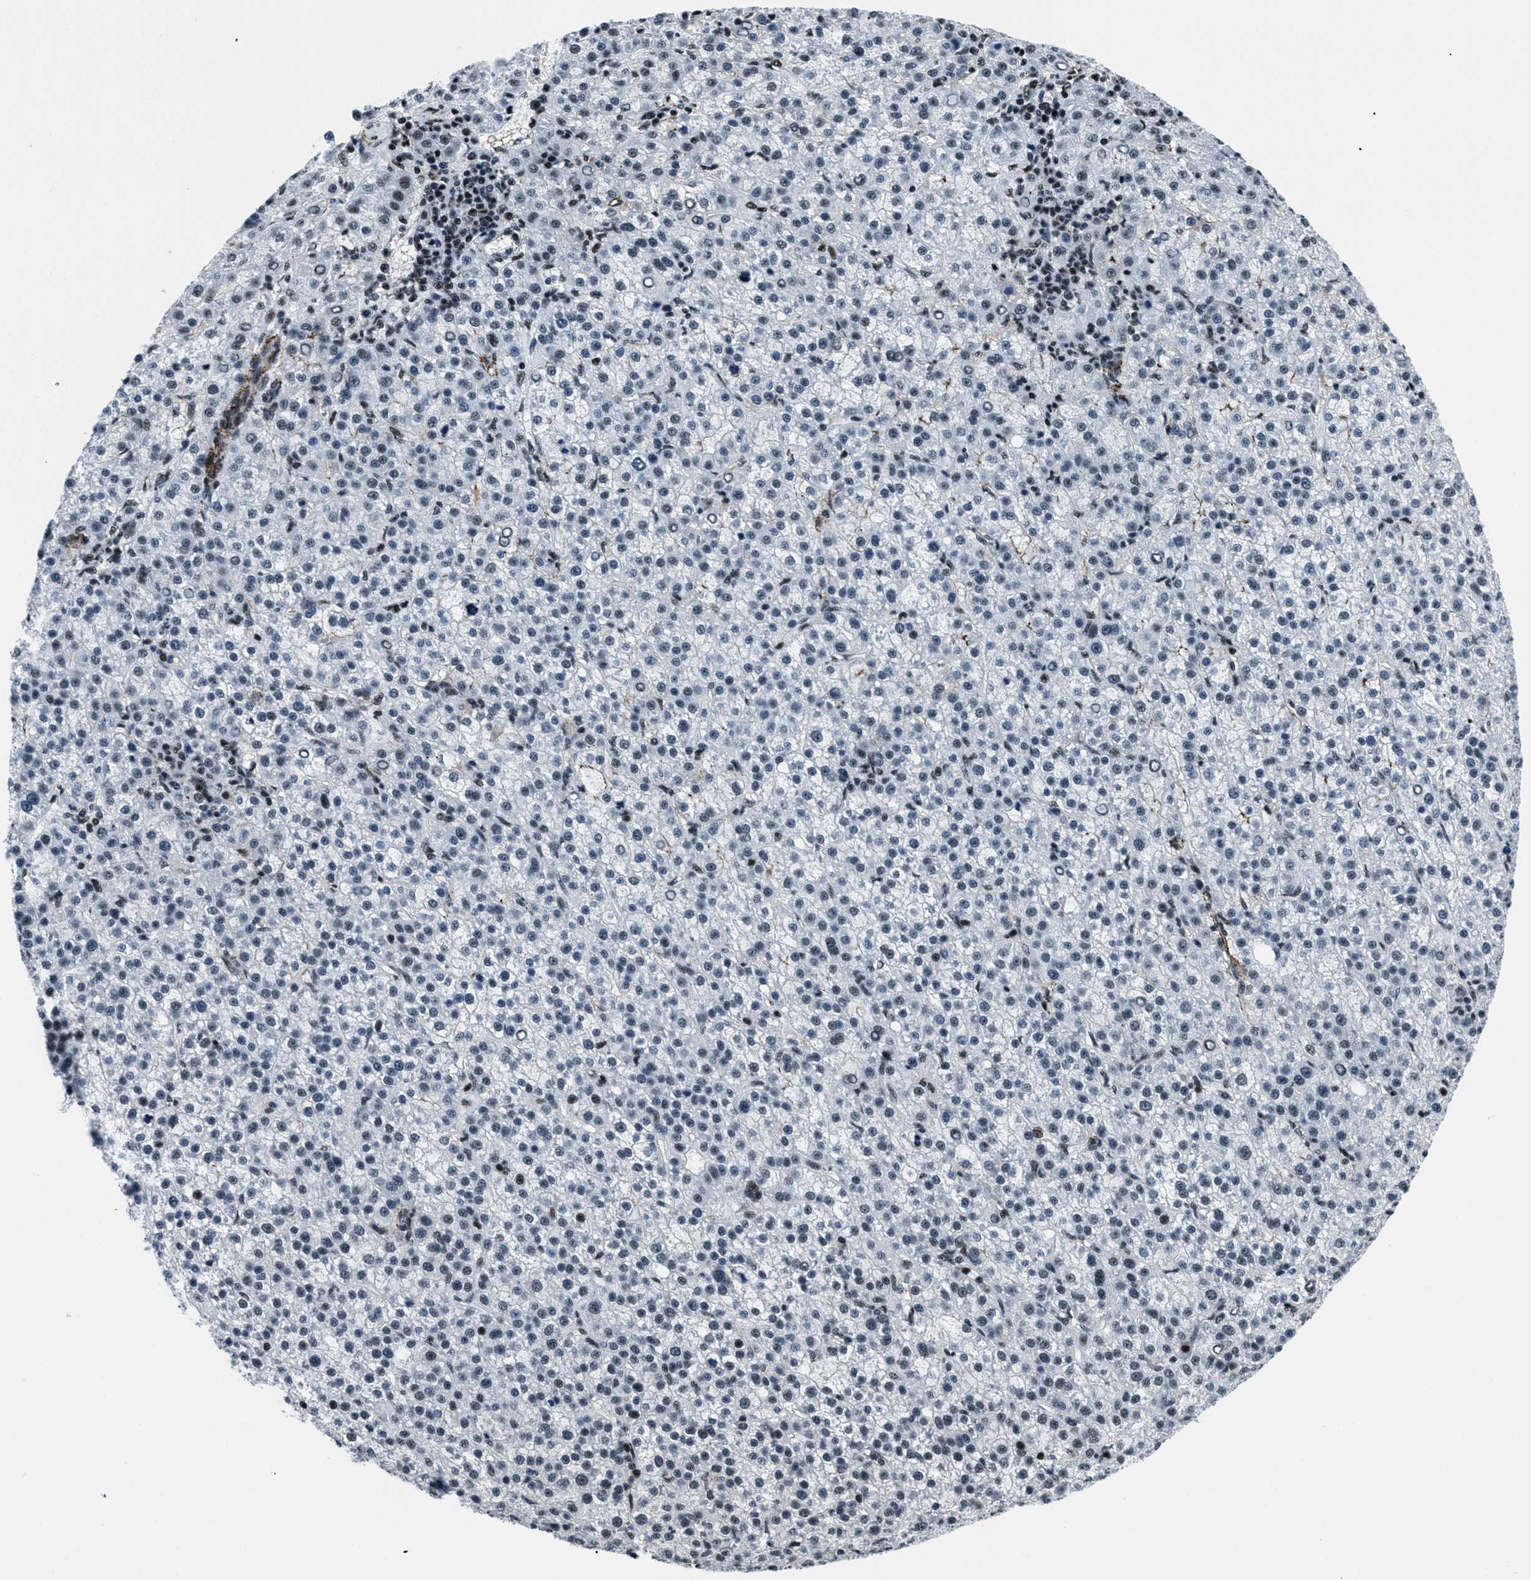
{"staining": {"intensity": "strong", "quantity": "<25%", "location": "nuclear"}, "tissue": "liver cancer", "cell_type": "Tumor cells", "image_type": "cancer", "snomed": [{"axis": "morphology", "description": "Carcinoma, Hepatocellular, NOS"}, {"axis": "topography", "description": "Liver"}], "caption": "Tumor cells demonstrate medium levels of strong nuclear positivity in approximately <25% of cells in hepatocellular carcinoma (liver). Using DAB (brown) and hematoxylin (blue) stains, captured at high magnification using brightfield microscopy.", "gene": "SMARCB1", "patient": {"sex": "female", "age": 58}}